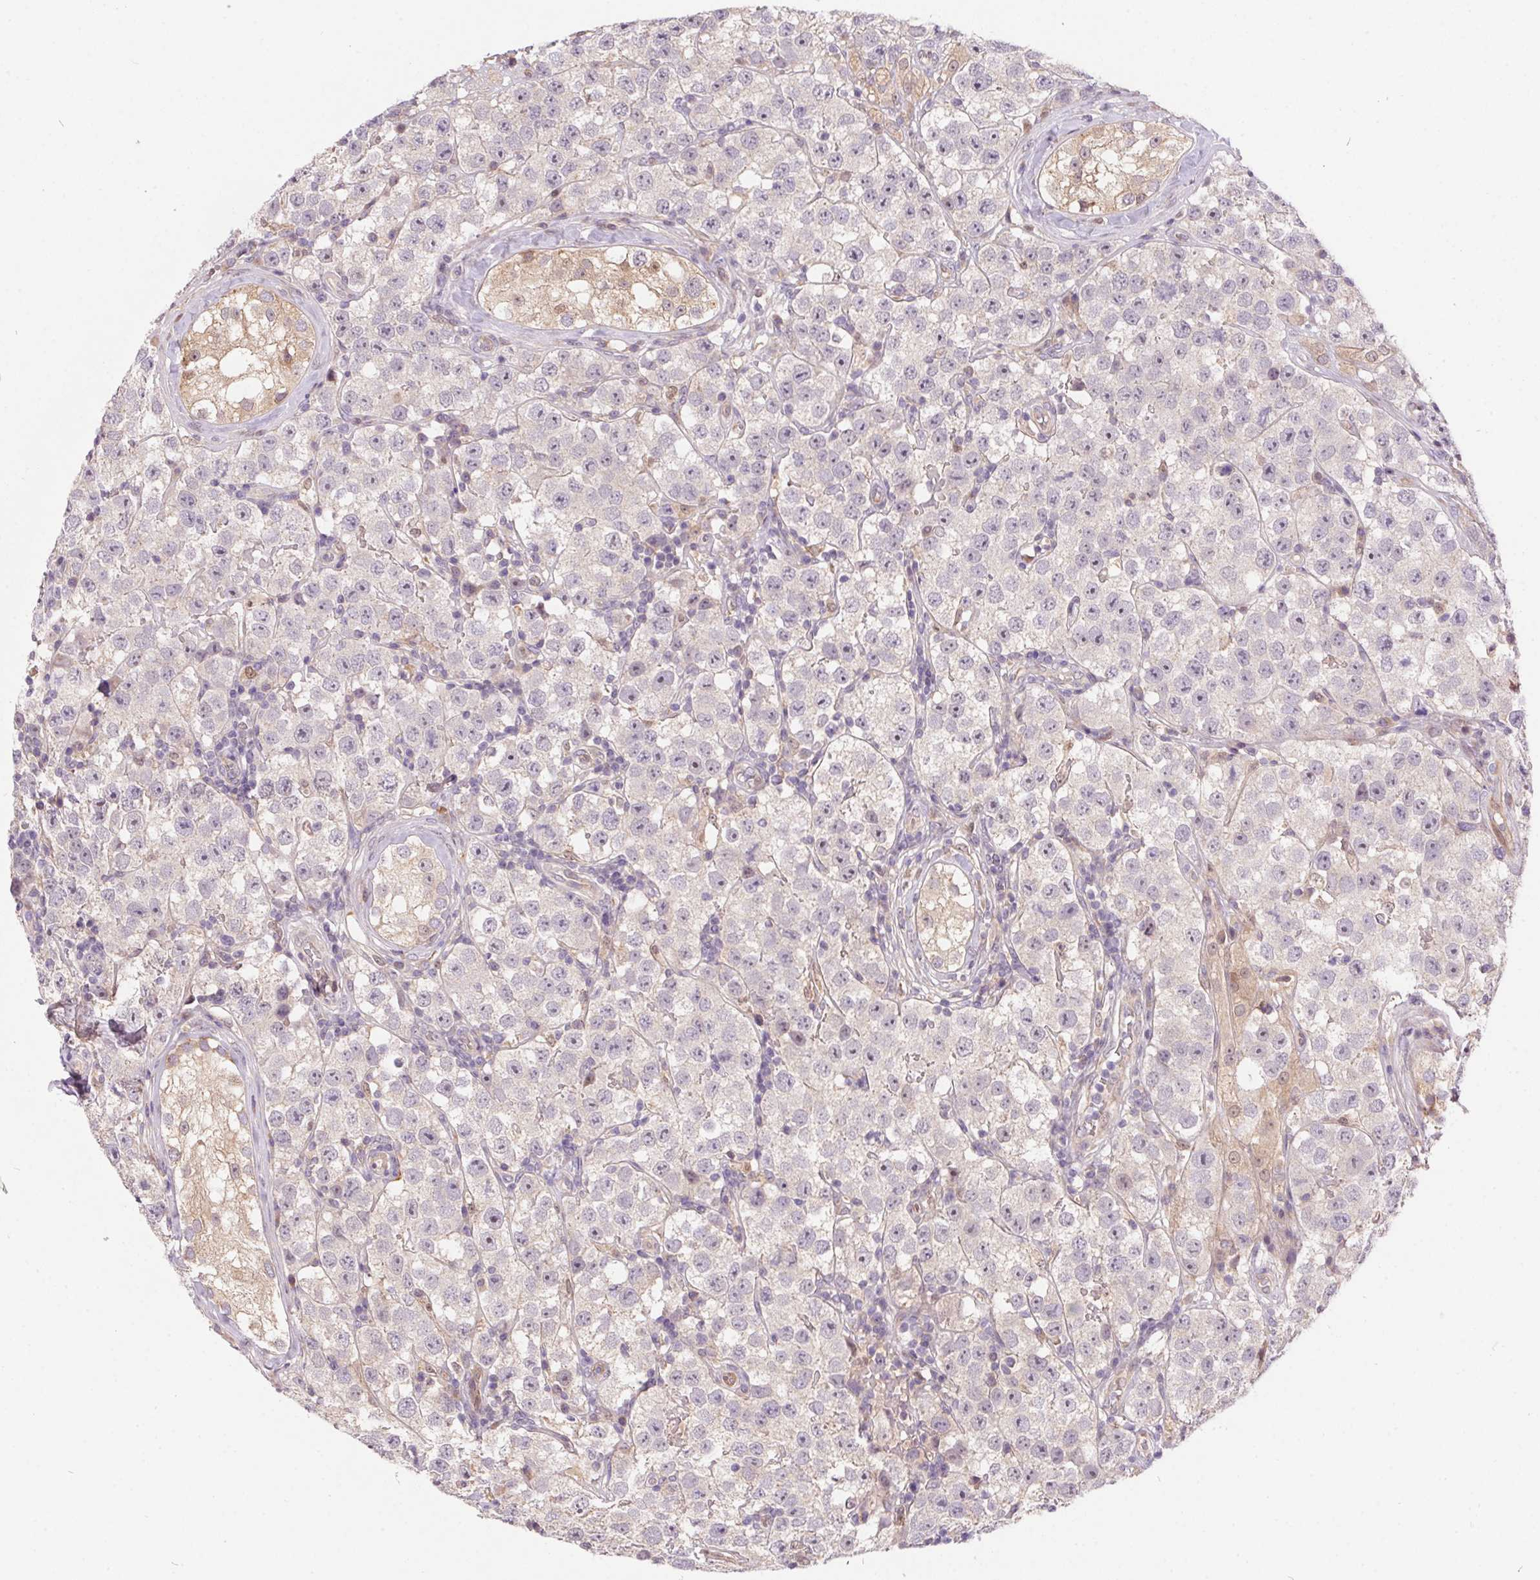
{"staining": {"intensity": "negative", "quantity": "none", "location": "none"}, "tissue": "testis cancer", "cell_type": "Tumor cells", "image_type": "cancer", "snomed": [{"axis": "morphology", "description": "Seminoma, NOS"}, {"axis": "topography", "description": "Testis"}], "caption": "Photomicrograph shows no significant protein staining in tumor cells of testis cancer (seminoma).", "gene": "NUDT16", "patient": {"sex": "male", "age": 34}}